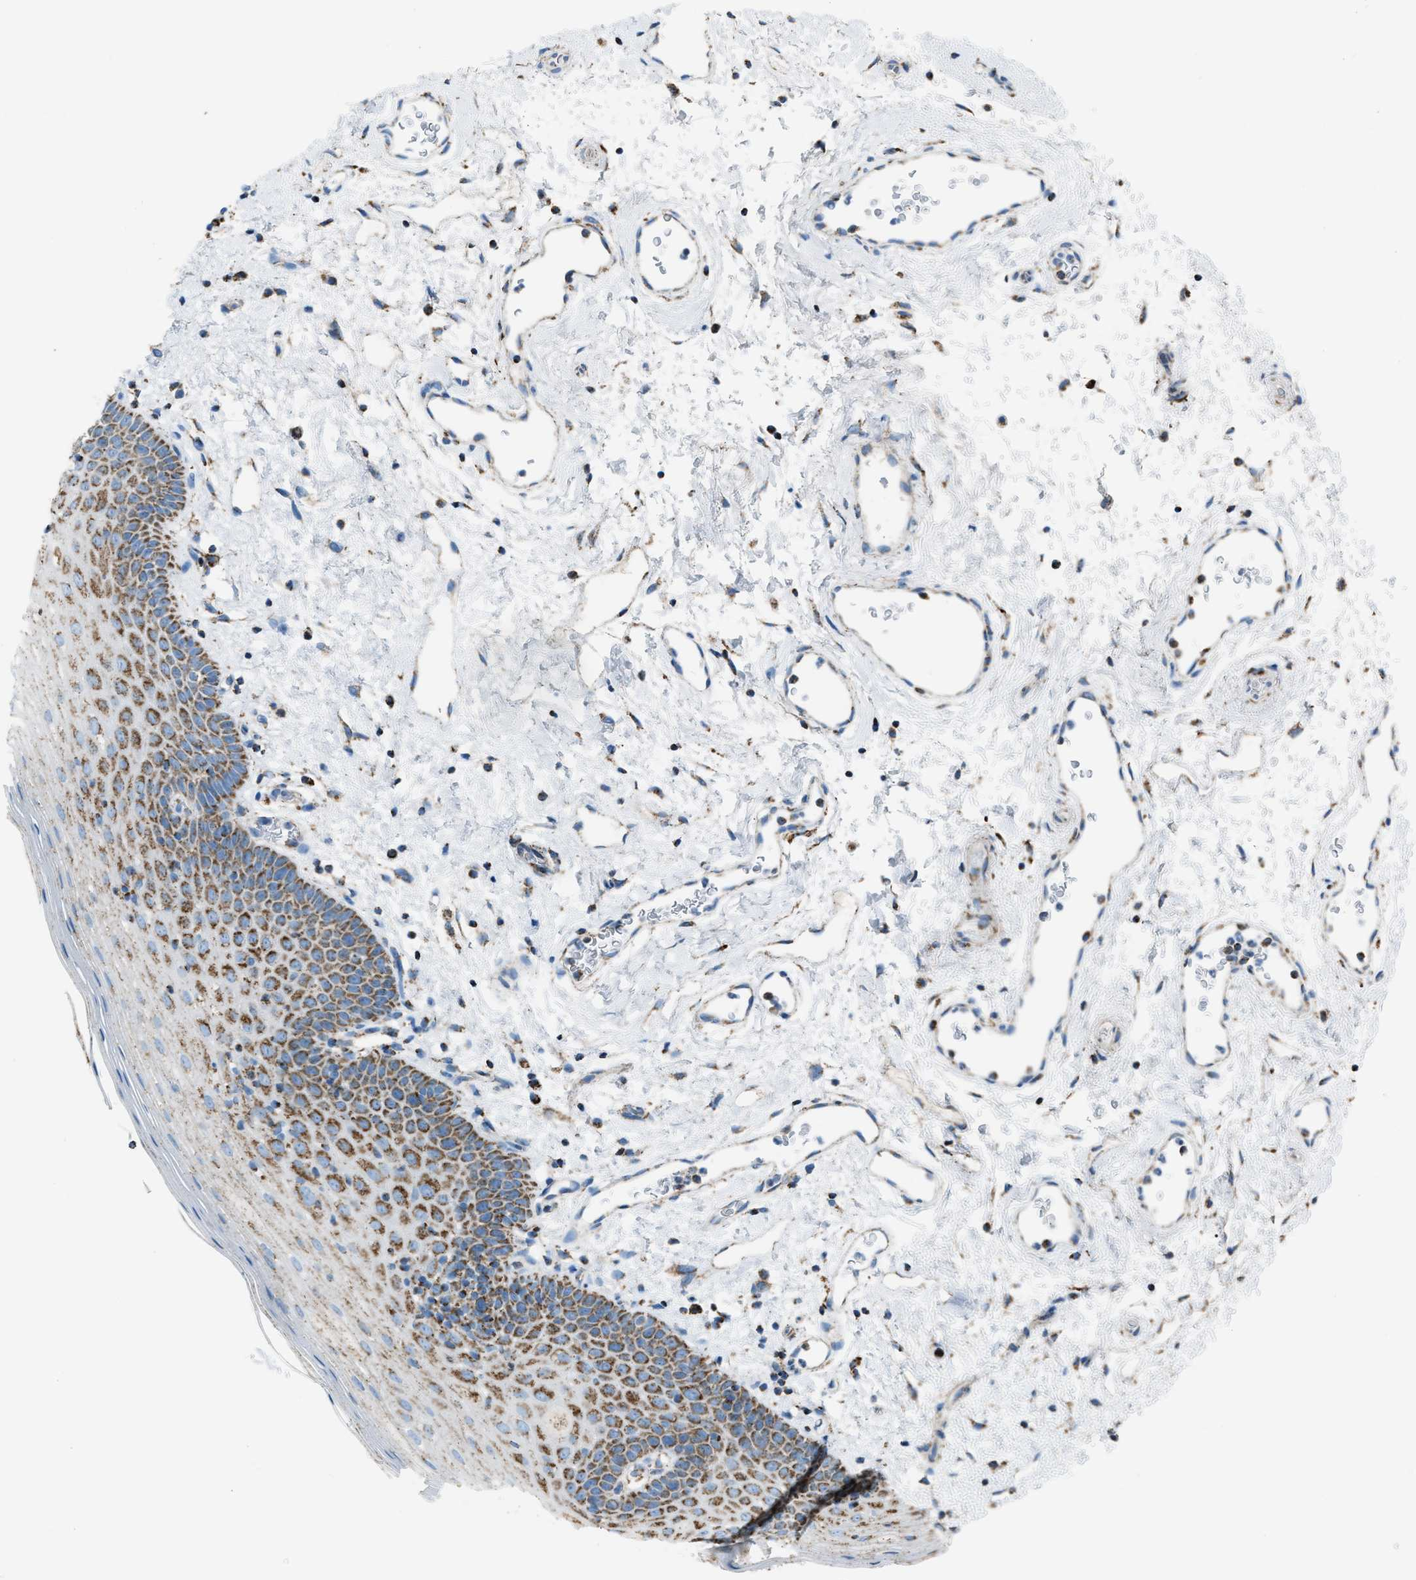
{"staining": {"intensity": "moderate", "quantity": ">75%", "location": "cytoplasmic/membranous"}, "tissue": "oral mucosa", "cell_type": "Squamous epithelial cells", "image_type": "normal", "snomed": [{"axis": "morphology", "description": "Normal tissue, NOS"}, {"axis": "topography", "description": "Oral tissue"}], "caption": "Moderate cytoplasmic/membranous staining is appreciated in approximately >75% of squamous epithelial cells in unremarkable oral mucosa. (DAB IHC with brightfield microscopy, high magnification).", "gene": "MDH2", "patient": {"sex": "male", "age": 66}}